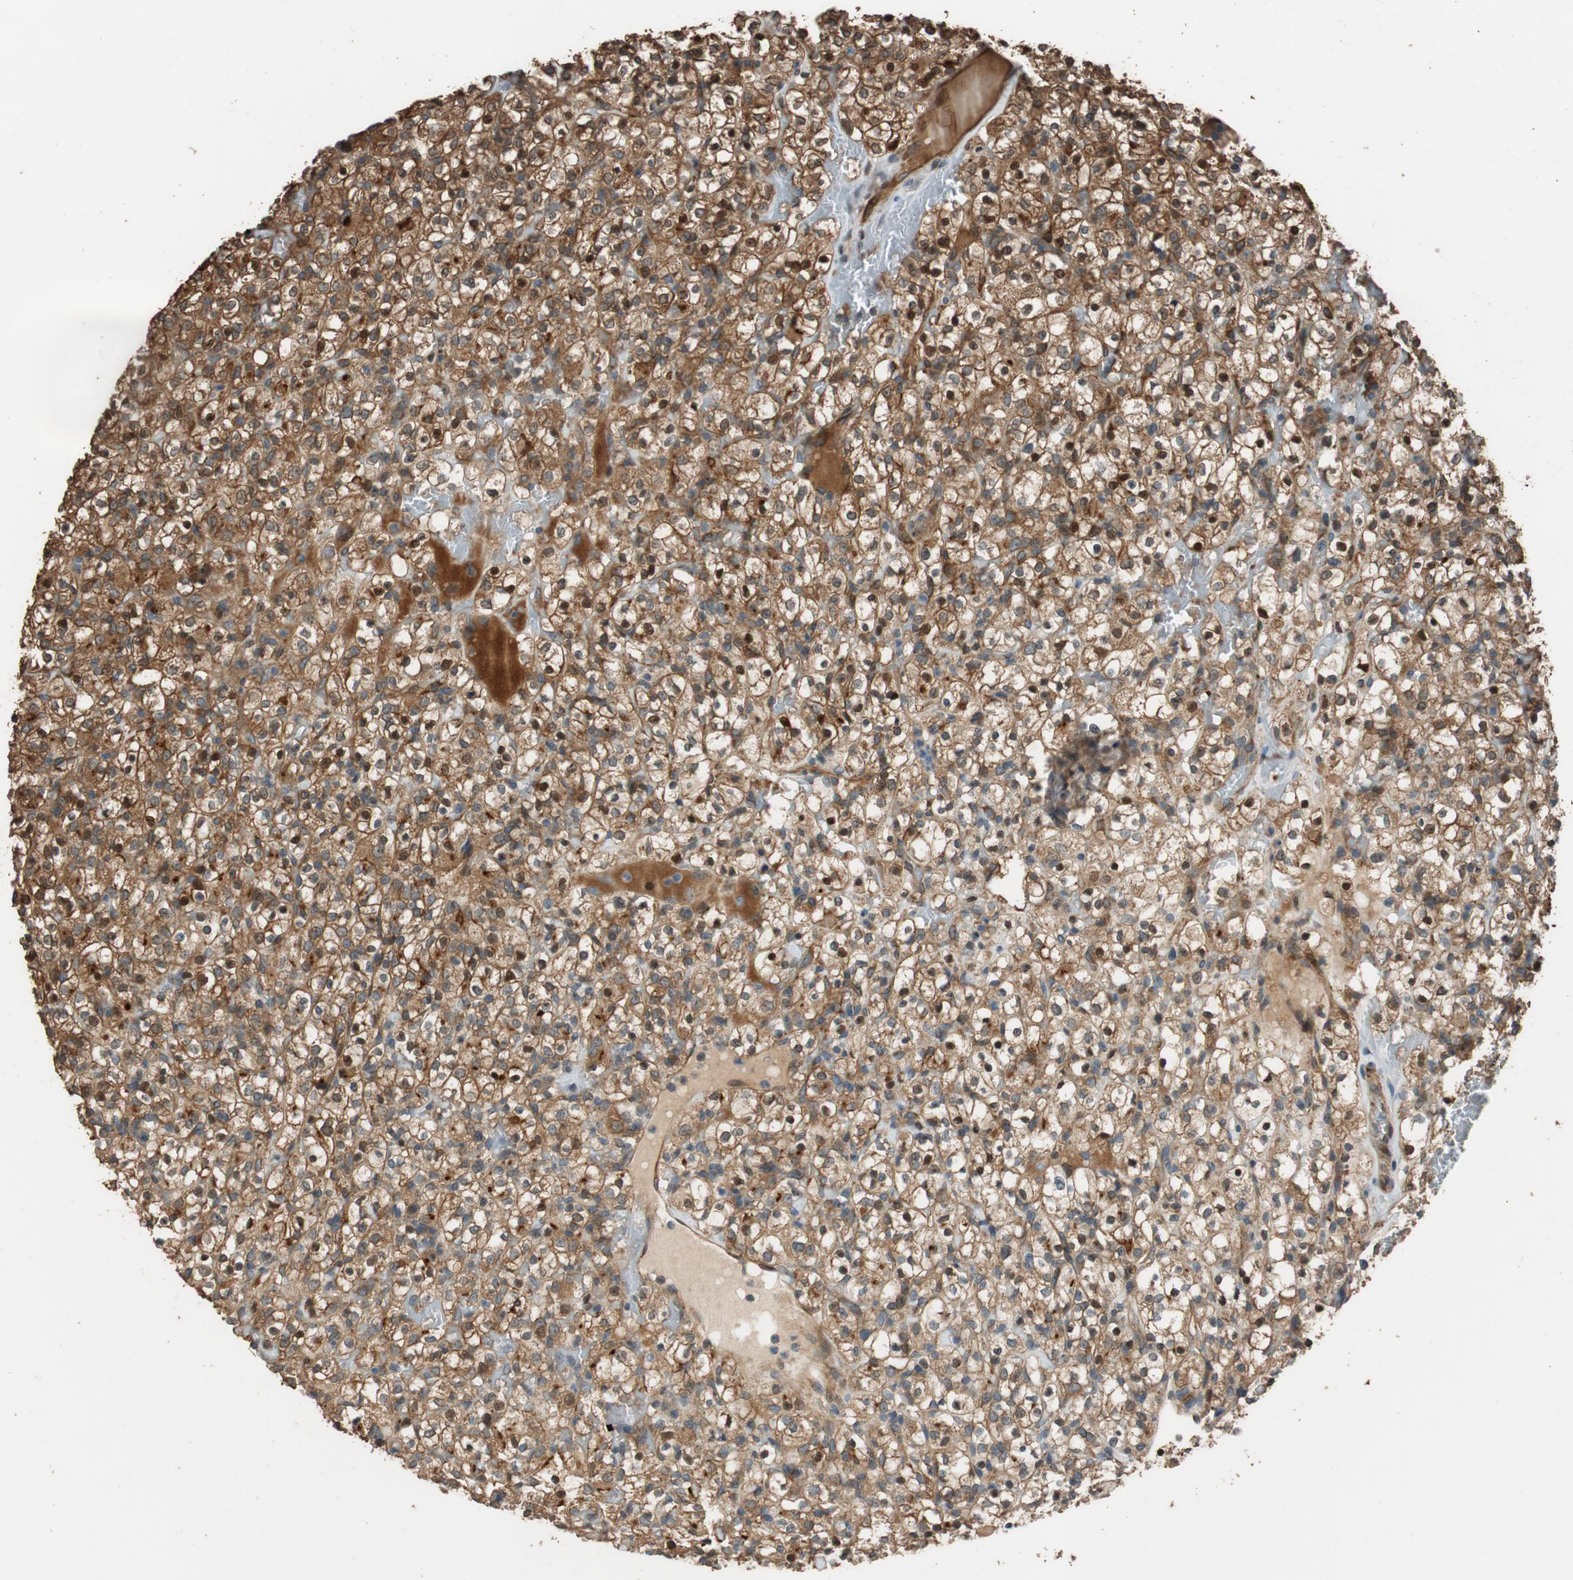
{"staining": {"intensity": "moderate", "quantity": ">75%", "location": "cytoplasmic/membranous,nuclear"}, "tissue": "renal cancer", "cell_type": "Tumor cells", "image_type": "cancer", "snomed": [{"axis": "morphology", "description": "Normal tissue, NOS"}, {"axis": "morphology", "description": "Adenocarcinoma, NOS"}, {"axis": "topography", "description": "Kidney"}], "caption": "Brown immunohistochemical staining in human adenocarcinoma (renal) reveals moderate cytoplasmic/membranous and nuclear expression in approximately >75% of tumor cells. The protein is stained brown, and the nuclei are stained in blue (DAB IHC with brightfield microscopy, high magnification).", "gene": "MST1R", "patient": {"sex": "female", "age": 72}}